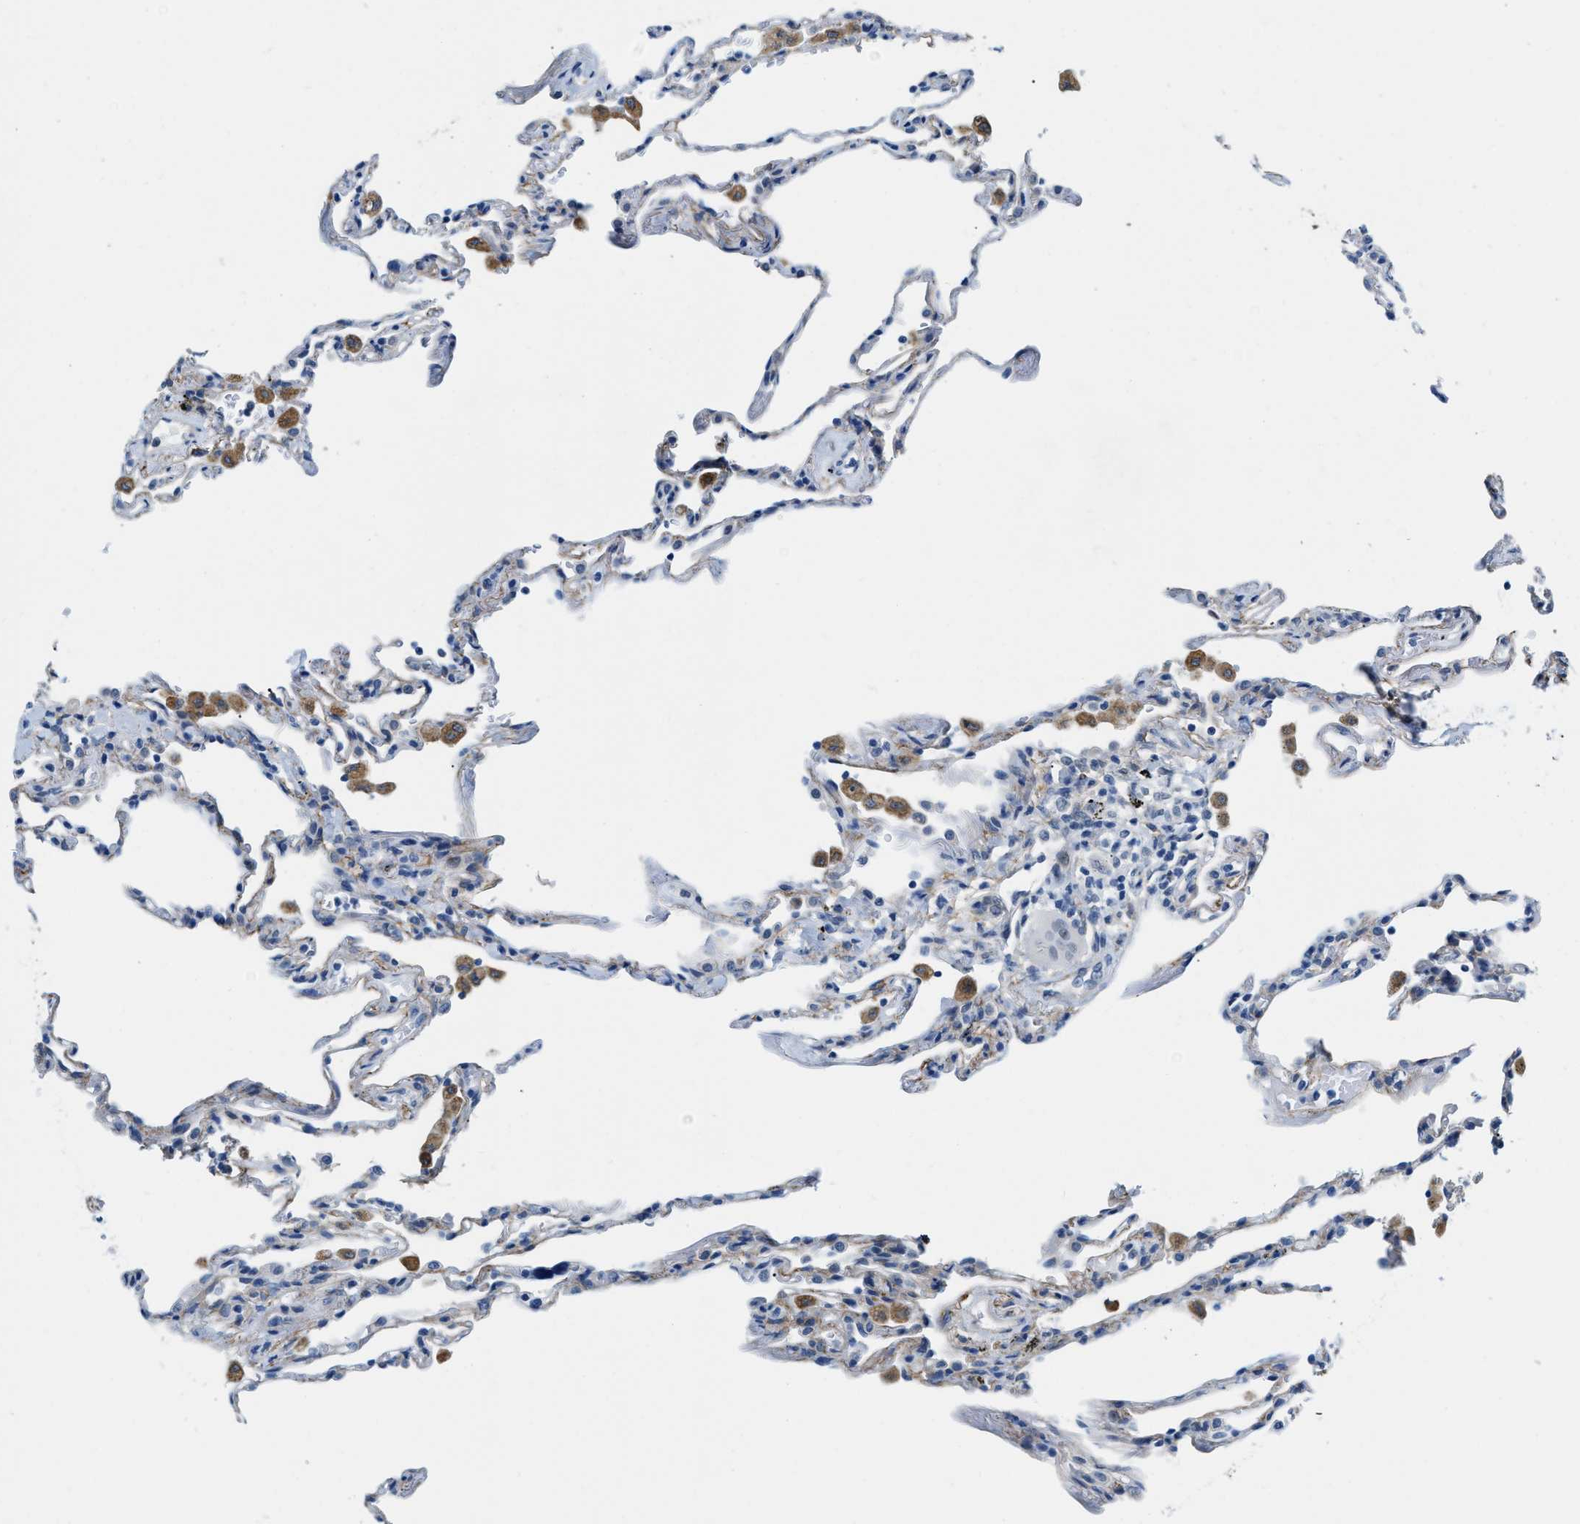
{"staining": {"intensity": "weak", "quantity": "<25%", "location": "cytoplasmic/membranous"}, "tissue": "lung", "cell_type": "Alveolar cells", "image_type": "normal", "snomed": [{"axis": "morphology", "description": "Normal tissue, NOS"}, {"axis": "topography", "description": "Lung"}], "caption": "Immunohistochemistry histopathology image of normal lung: human lung stained with DAB (3,3'-diaminobenzidine) shows no significant protein expression in alveolar cells. (DAB (3,3'-diaminobenzidine) immunohistochemistry, high magnification).", "gene": "PHRF1", "patient": {"sex": "male", "age": 59}}